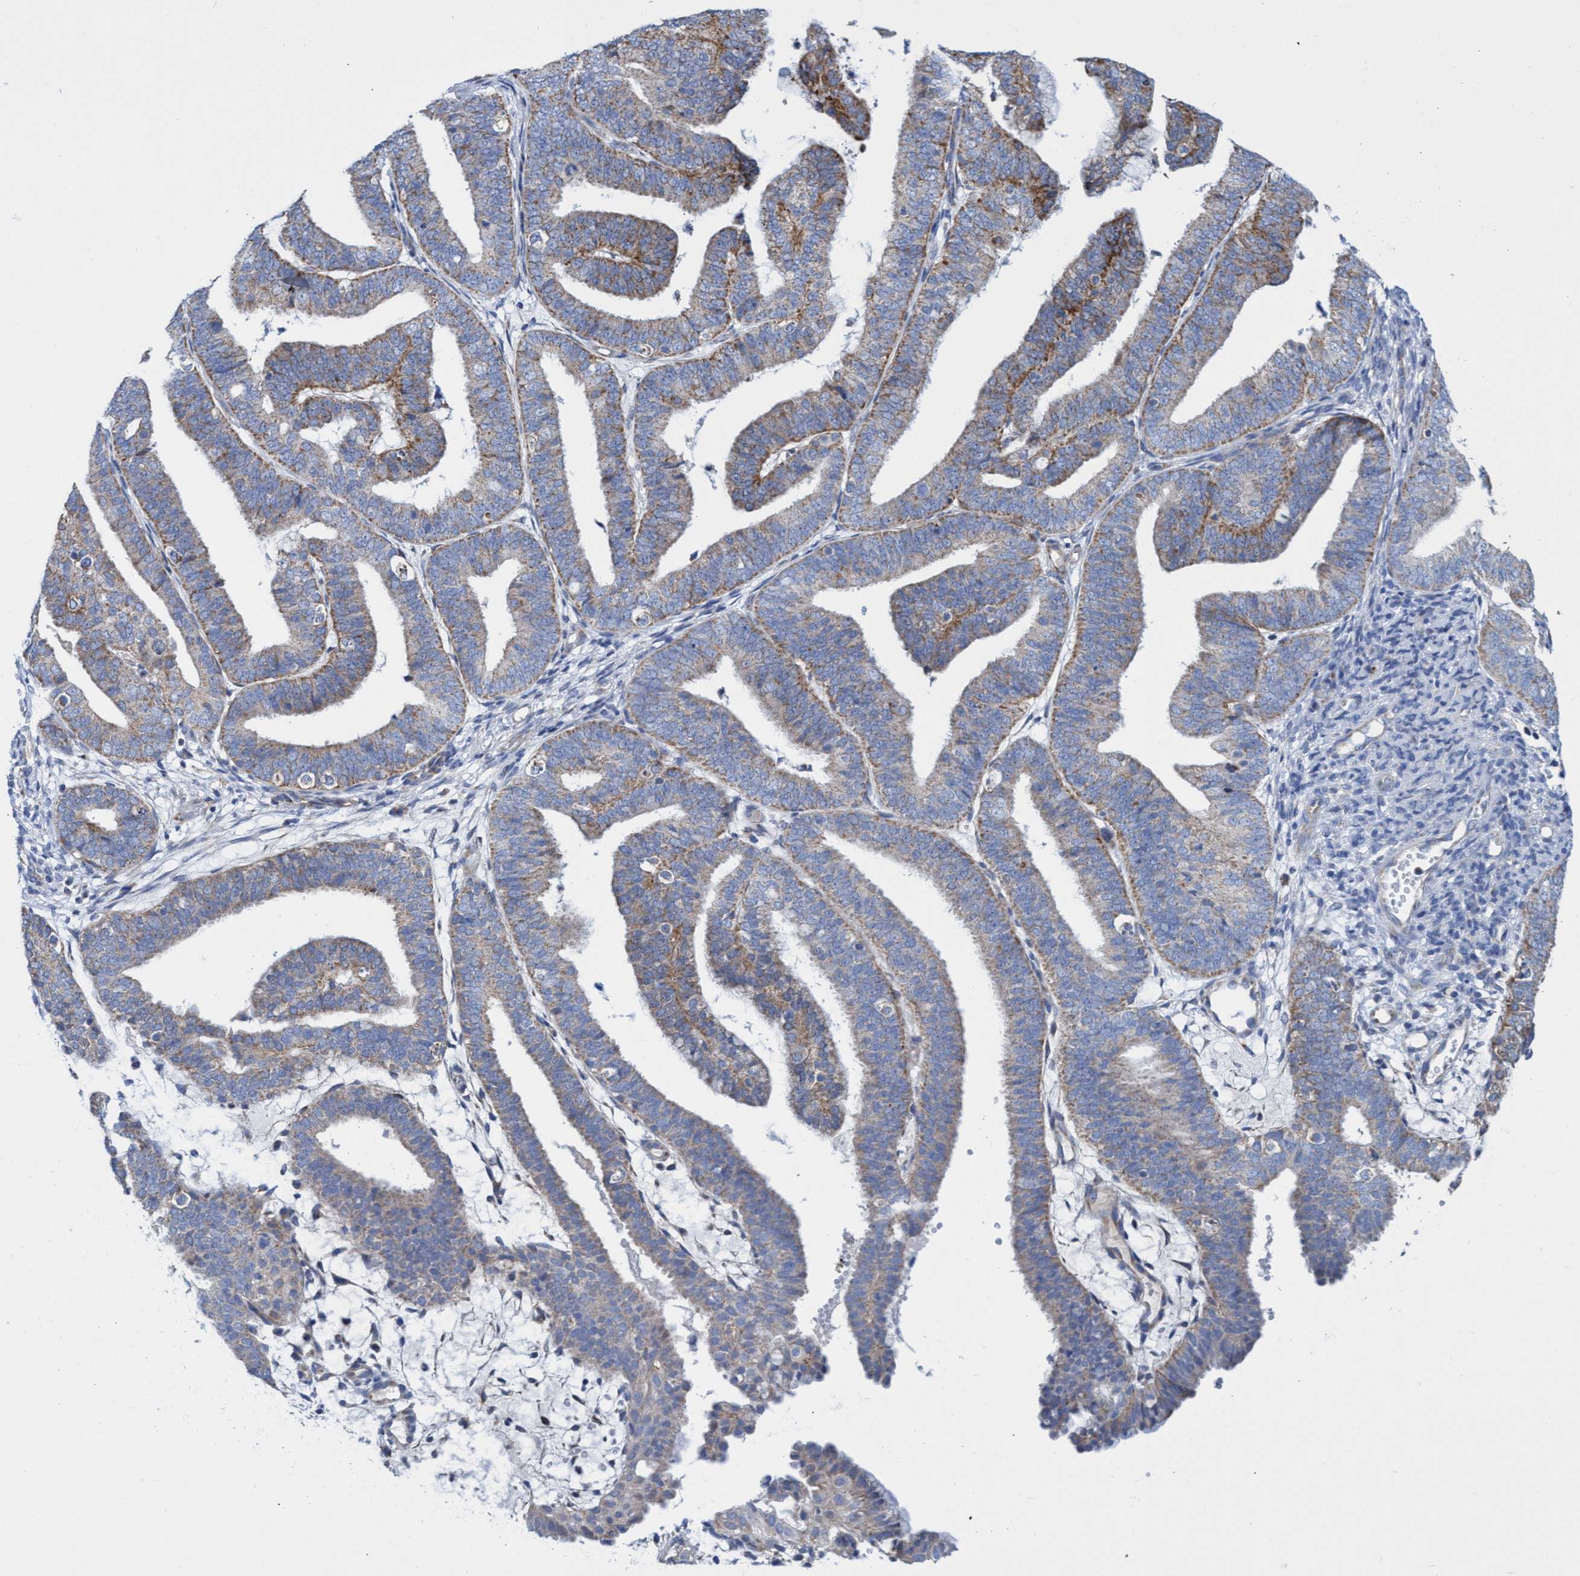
{"staining": {"intensity": "moderate", "quantity": "25%-75%", "location": "cytoplasmic/membranous"}, "tissue": "endometrial cancer", "cell_type": "Tumor cells", "image_type": "cancer", "snomed": [{"axis": "morphology", "description": "Adenocarcinoma, NOS"}, {"axis": "topography", "description": "Endometrium"}], "caption": "A high-resolution micrograph shows immunohistochemistry staining of endometrial cancer, which reveals moderate cytoplasmic/membranous expression in approximately 25%-75% of tumor cells. (DAB (3,3'-diaminobenzidine) IHC, brown staining for protein, blue staining for nuclei).", "gene": "ZNF750", "patient": {"sex": "female", "age": 63}}